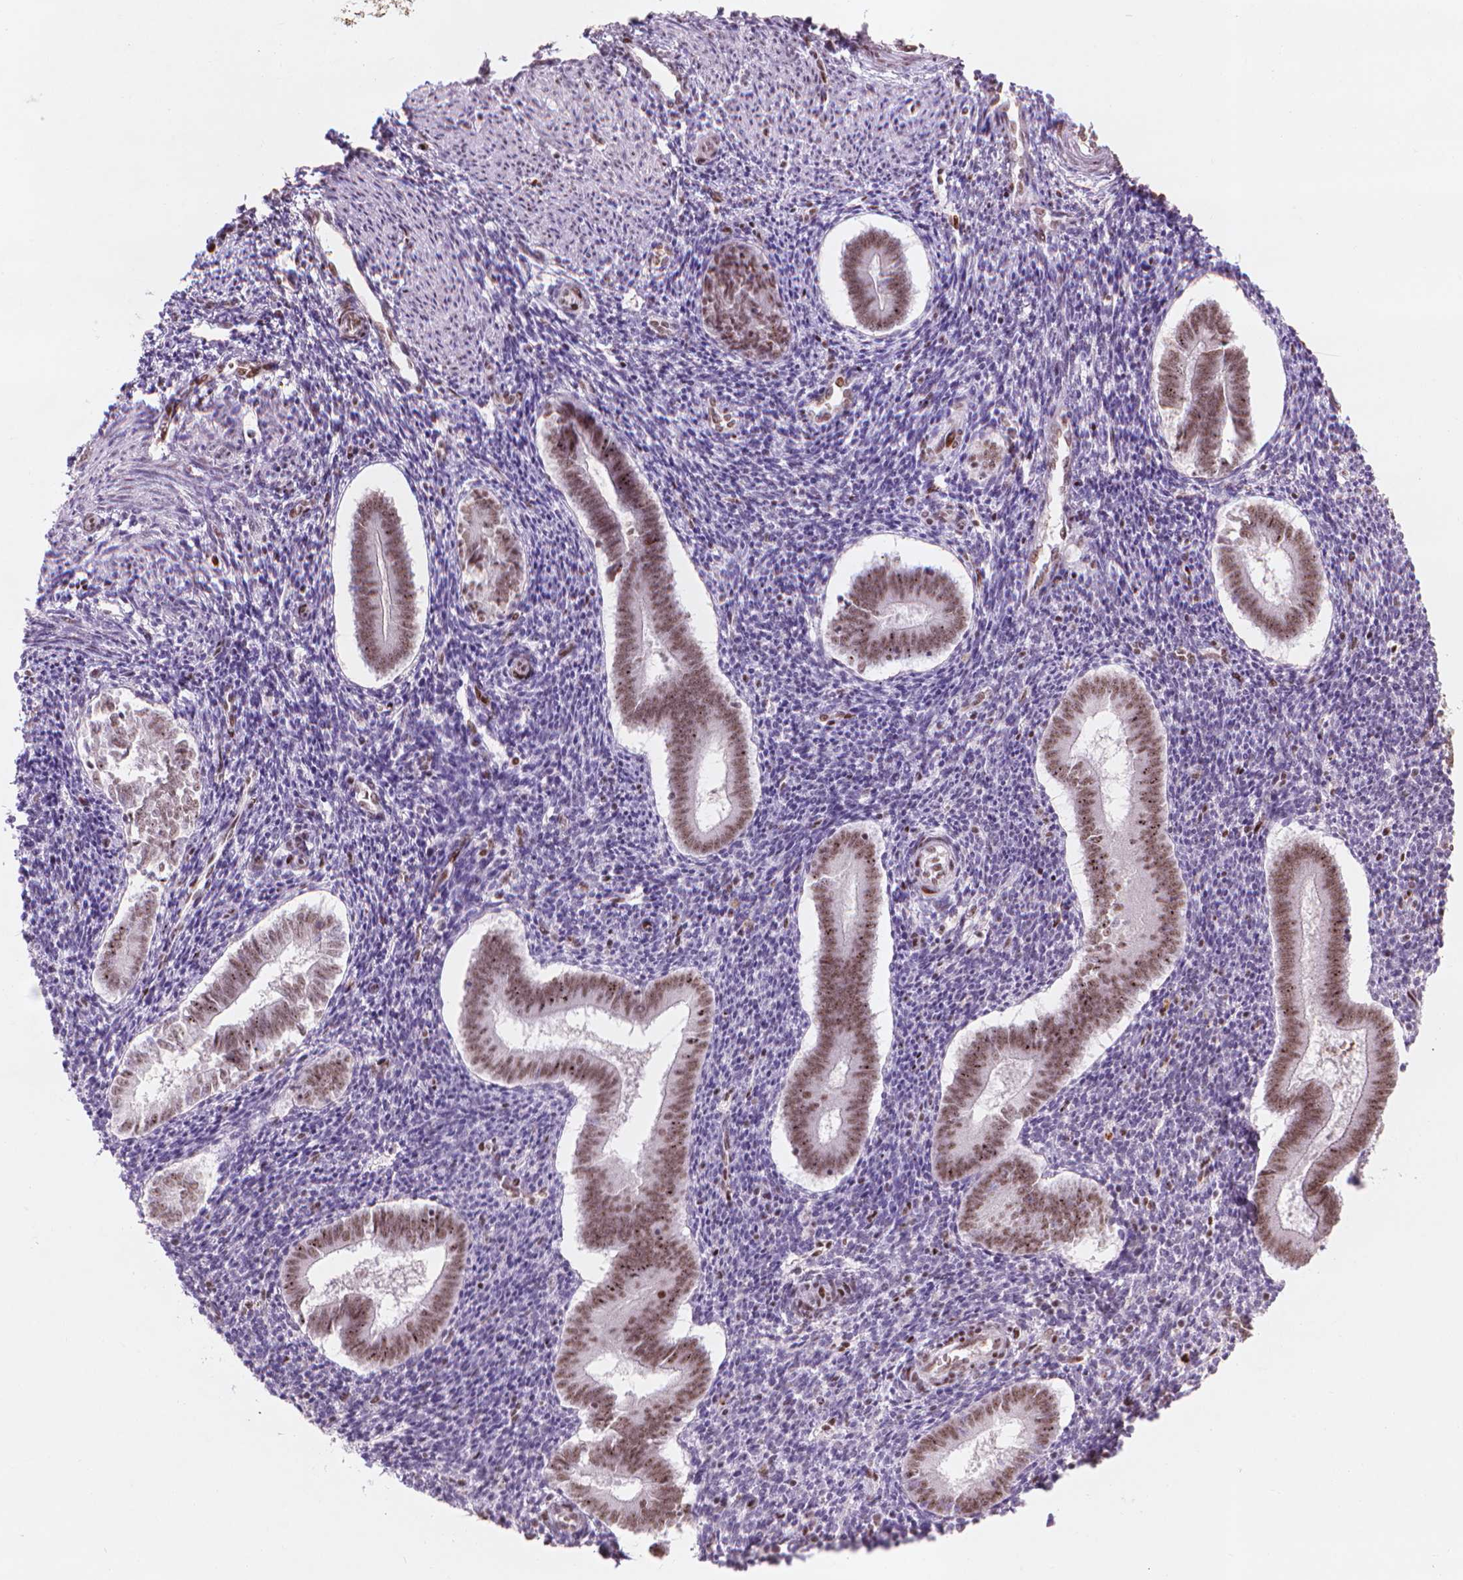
{"staining": {"intensity": "moderate", "quantity": "25%-75%", "location": "nuclear"}, "tissue": "endometrium", "cell_type": "Cells in endometrial stroma", "image_type": "normal", "snomed": [{"axis": "morphology", "description": "Normal tissue, NOS"}, {"axis": "topography", "description": "Endometrium"}], "caption": "Endometrium was stained to show a protein in brown. There is medium levels of moderate nuclear positivity in about 25%-75% of cells in endometrial stroma. Nuclei are stained in blue.", "gene": "HES7", "patient": {"sex": "female", "age": 25}}